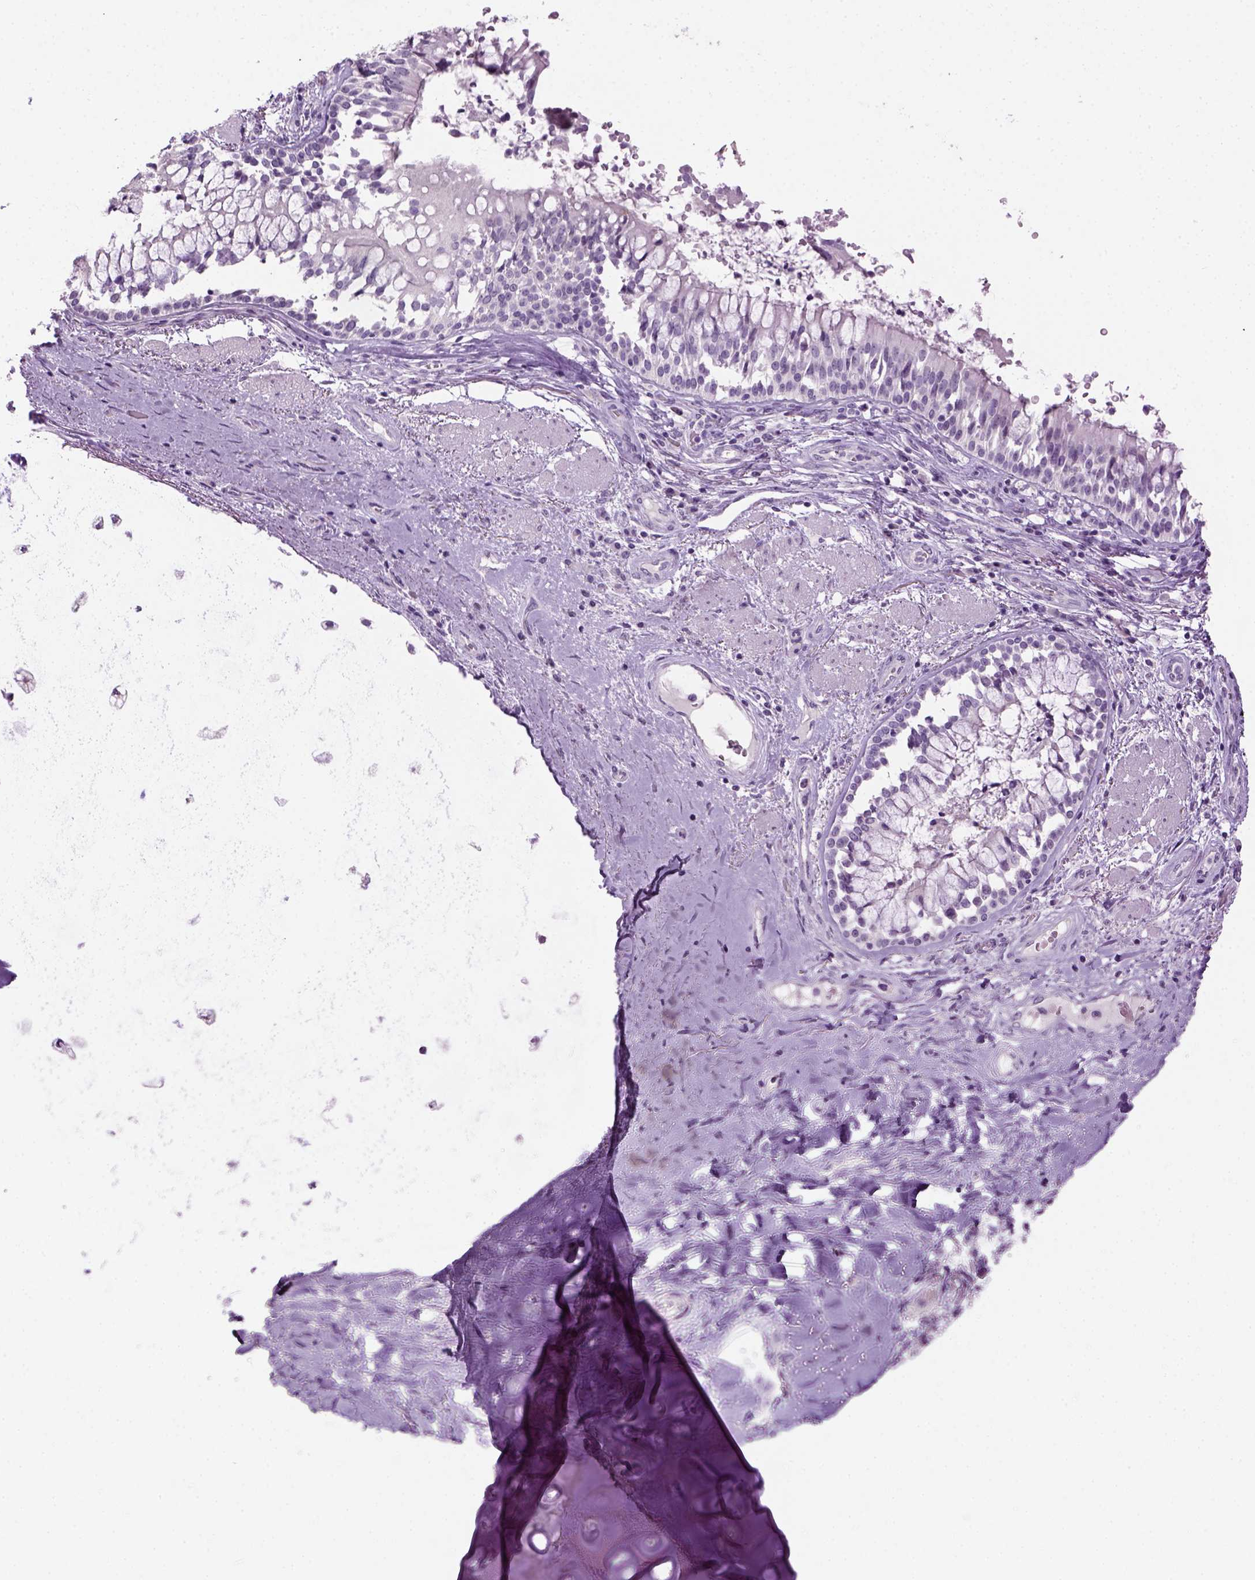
{"staining": {"intensity": "negative", "quantity": "none", "location": "none"}, "tissue": "soft tissue", "cell_type": "Chondrocytes", "image_type": "normal", "snomed": [{"axis": "morphology", "description": "Normal tissue, NOS"}, {"axis": "topography", "description": "Cartilage tissue"}, {"axis": "topography", "description": "Bronchus"}], "caption": "Chondrocytes are negative for protein expression in unremarkable human soft tissue.", "gene": "GABRB2", "patient": {"sex": "male", "age": 64}}